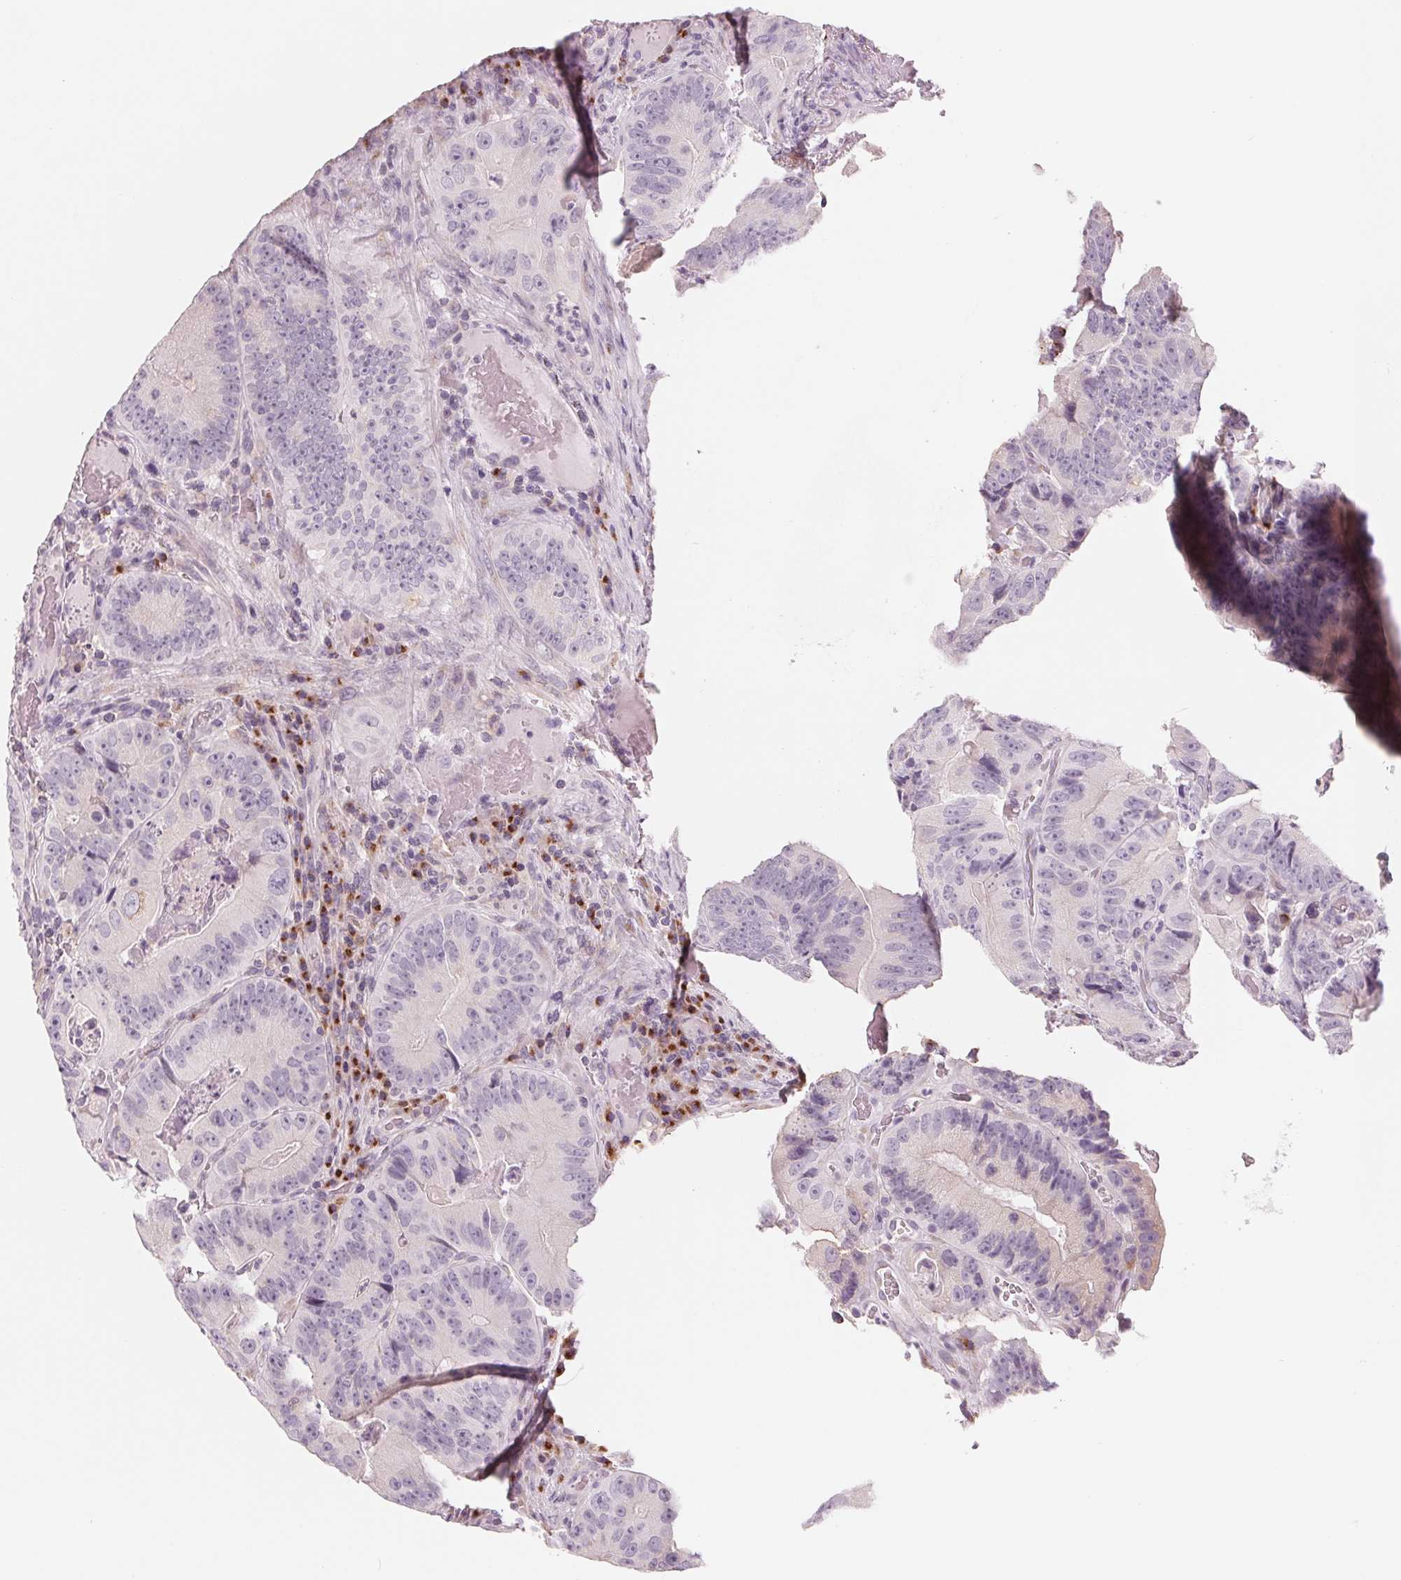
{"staining": {"intensity": "negative", "quantity": "none", "location": "none"}, "tissue": "colorectal cancer", "cell_type": "Tumor cells", "image_type": "cancer", "snomed": [{"axis": "morphology", "description": "Adenocarcinoma, NOS"}, {"axis": "topography", "description": "Colon"}], "caption": "Micrograph shows no protein expression in tumor cells of colorectal adenocarcinoma tissue. Nuclei are stained in blue.", "gene": "IL9R", "patient": {"sex": "female", "age": 86}}